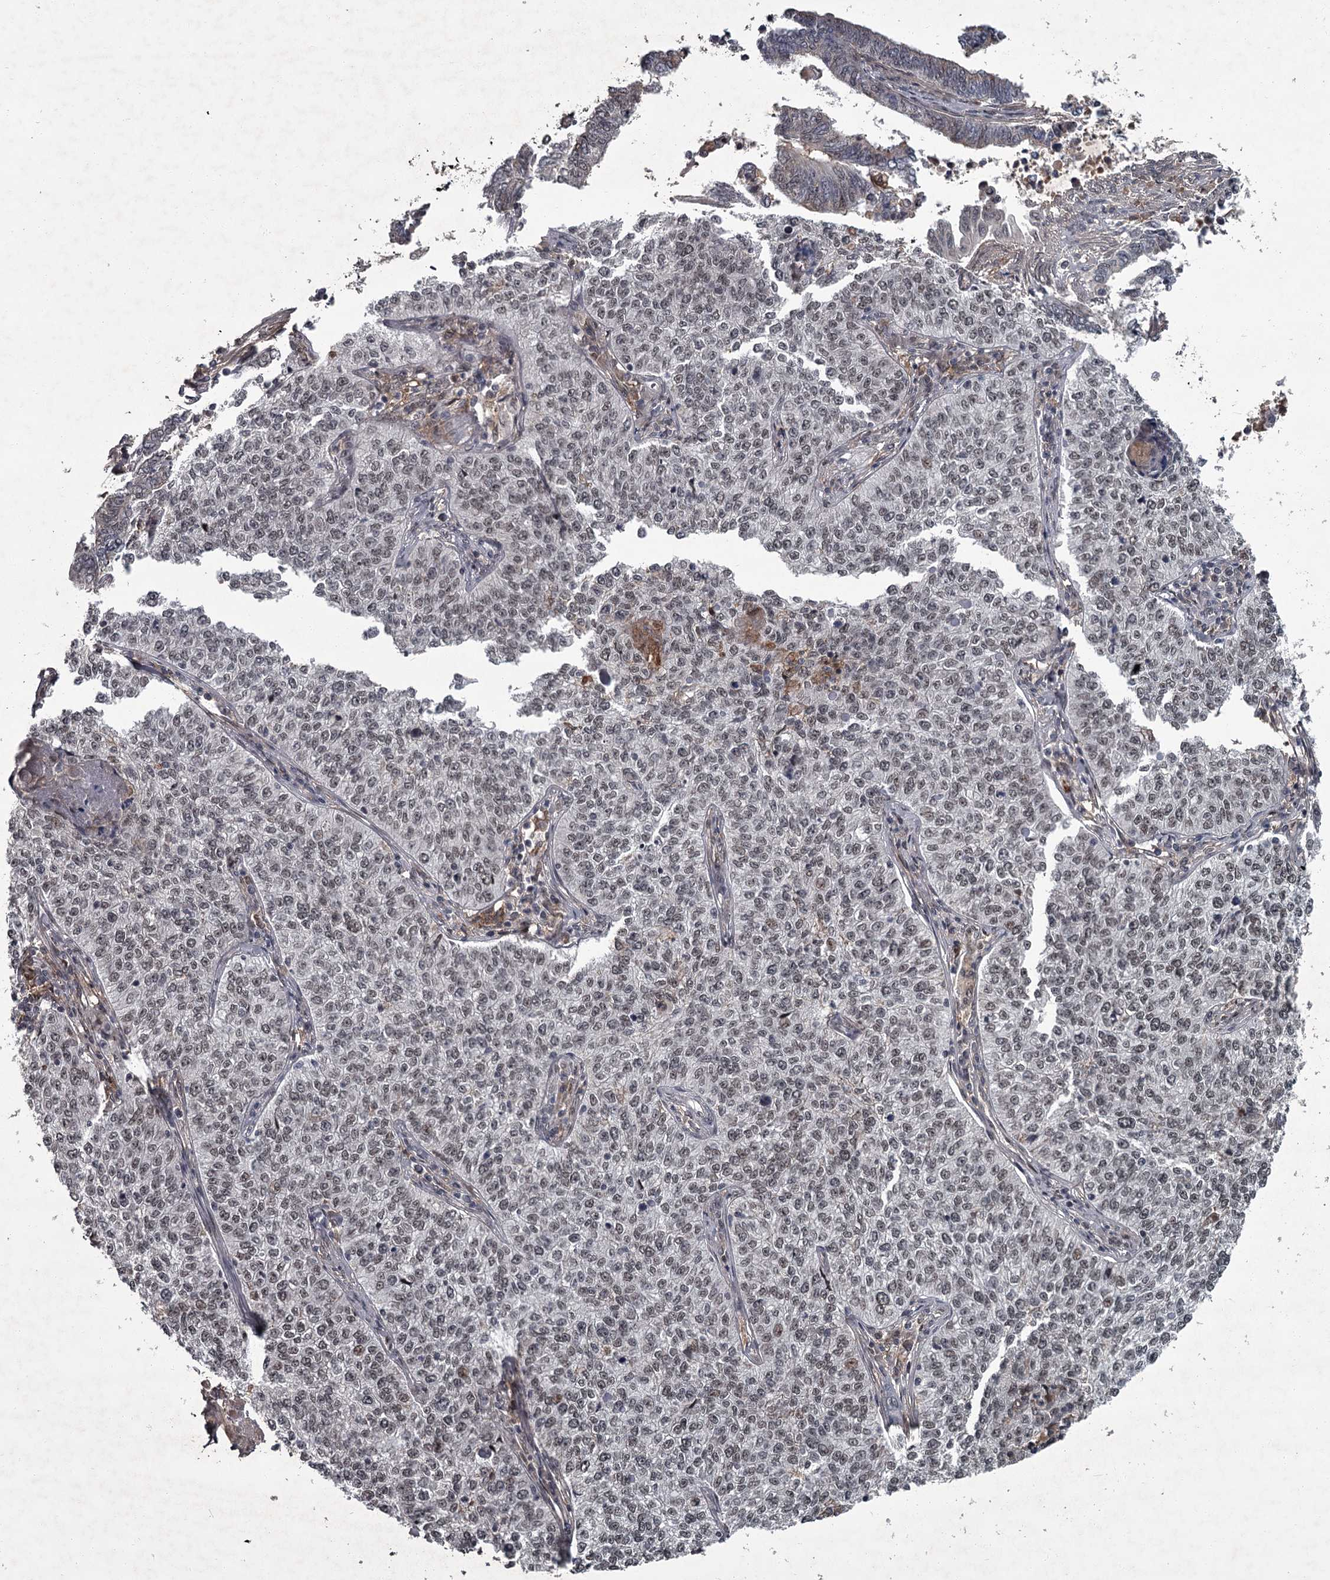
{"staining": {"intensity": "weak", "quantity": "25%-75%", "location": "nuclear"}, "tissue": "cervical cancer", "cell_type": "Tumor cells", "image_type": "cancer", "snomed": [{"axis": "morphology", "description": "Squamous cell carcinoma, NOS"}, {"axis": "topography", "description": "Cervix"}], "caption": "The image demonstrates a brown stain indicating the presence of a protein in the nuclear of tumor cells in cervical squamous cell carcinoma. Nuclei are stained in blue.", "gene": "FLVCR2", "patient": {"sex": "female", "age": 35}}